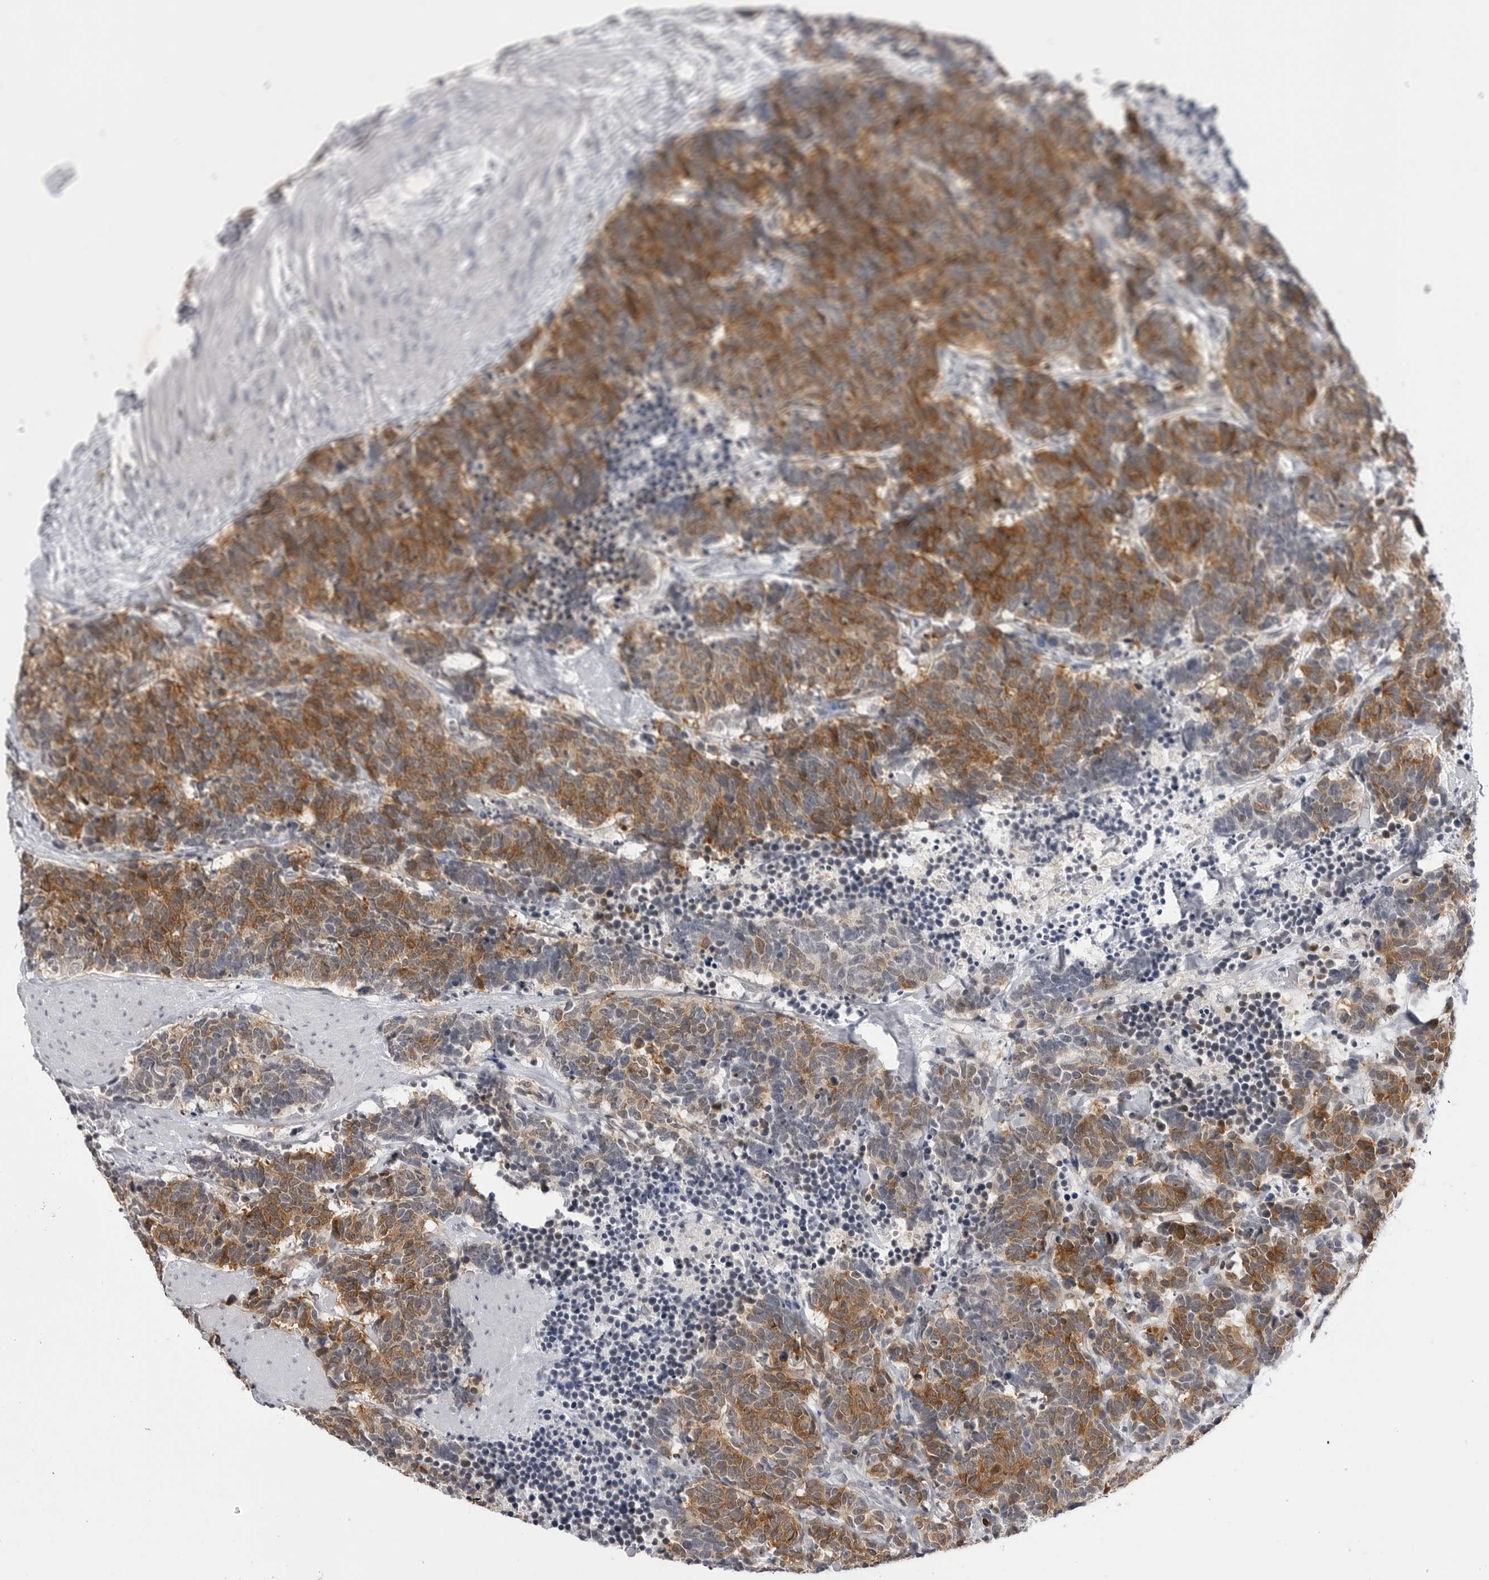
{"staining": {"intensity": "strong", "quantity": ">75%", "location": "cytoplasmic/membranous"}, "tissue": "carcinoid", "cell_type": "Tumor cells", "image_type": "cancer", "snomed": [{"axis": "morphology", "description": "Carcinoma, NOS"}, {"axis": "morphology", "description": "Carcinoid, malignant, NOS"}, {"axis": "topography", "description": "Urinary bladder"}], "caption": "About >75% of tumor cells in human carcinoid reveal strong cytoplasmic/membranous protein staining as visualized by brown immunohistochemical staining.", "gene": "RRM1", "patient": {"sex": "male", "age": 57}}